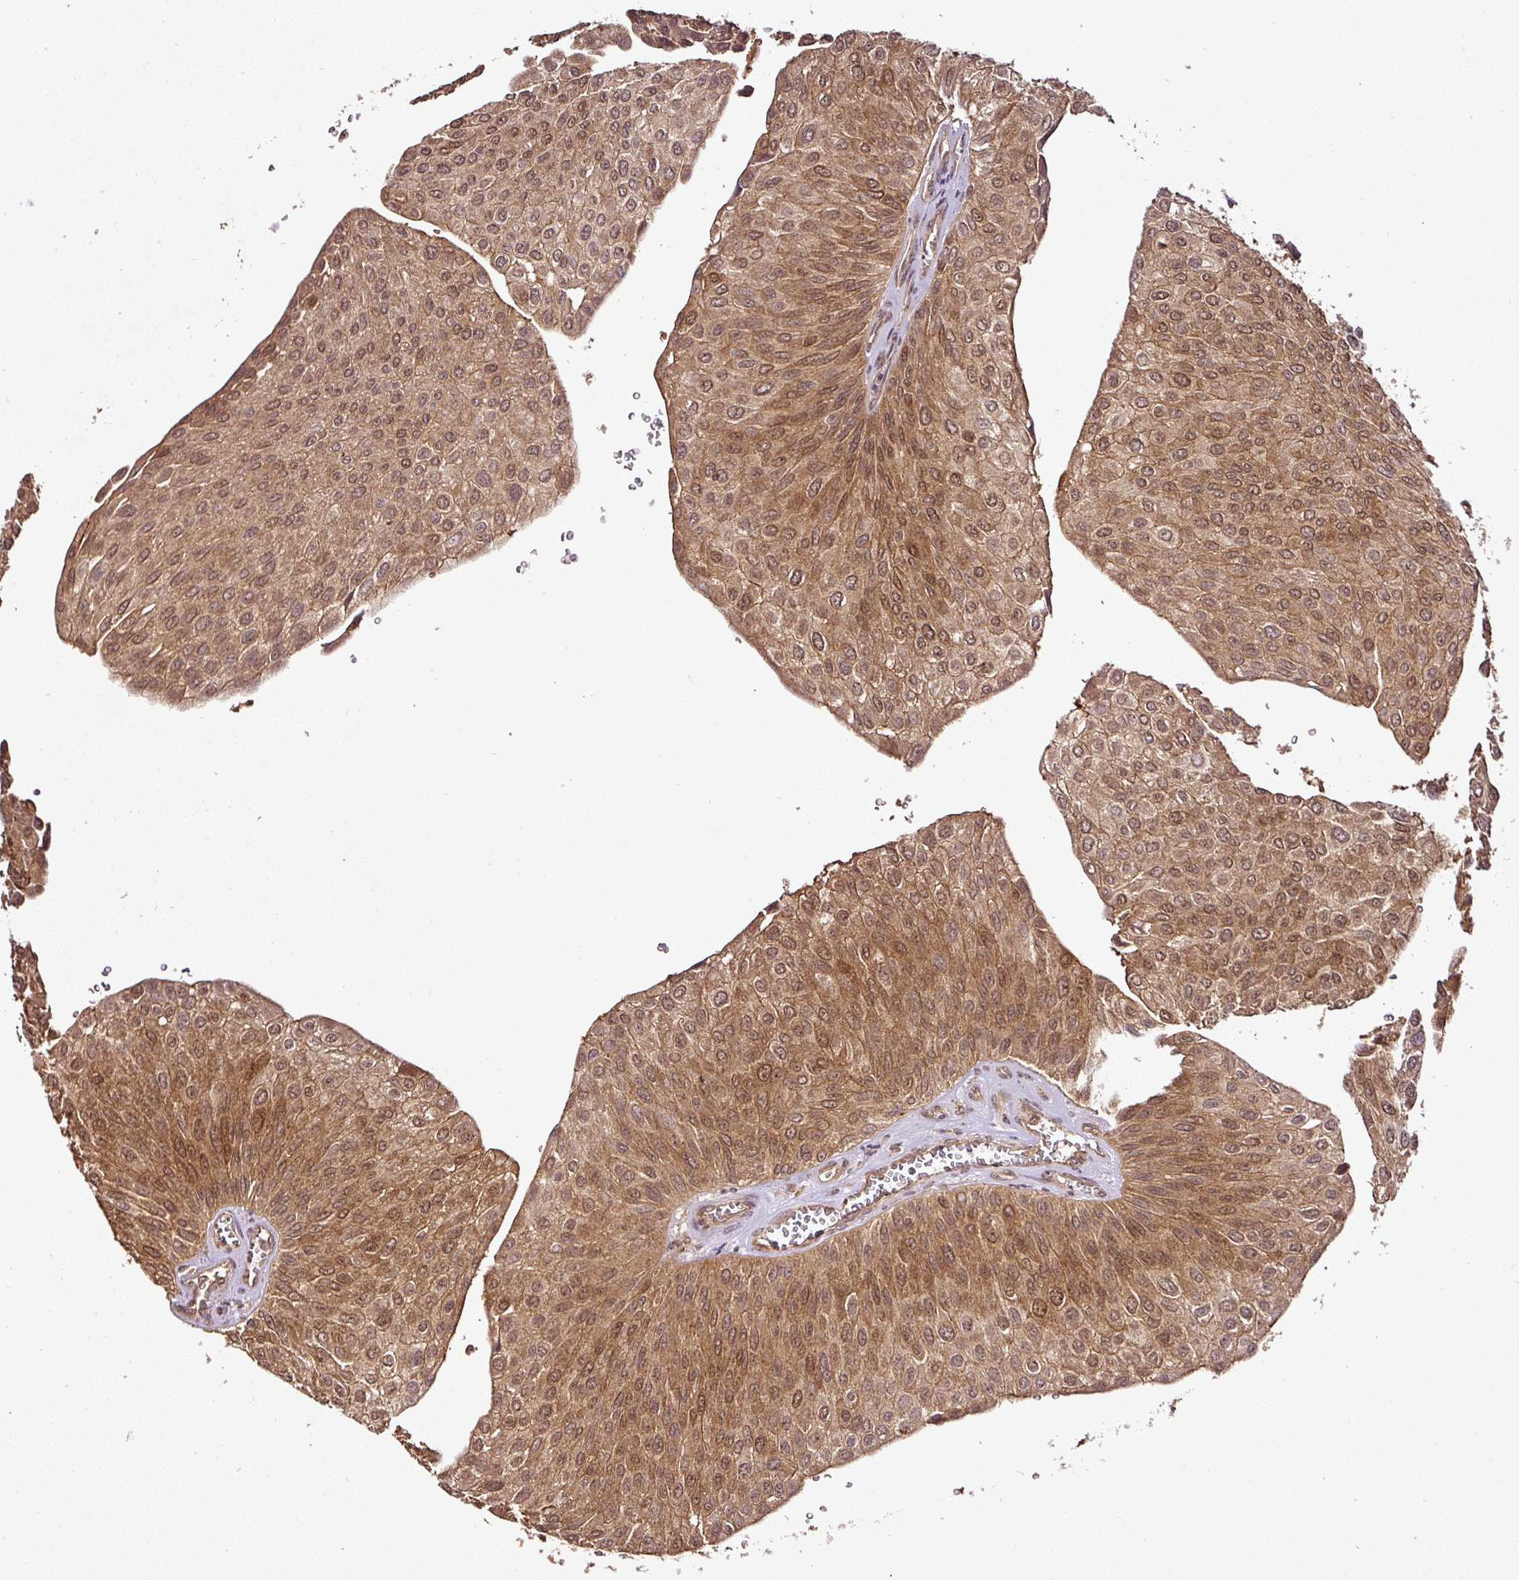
{"staining": {"intensity": "moderate", "quantity": ">75%", "location": "cytoplasmic/membranous,nuclear"}, "tissue": "urothelial cancer", "cell_type": "Tumor cells", "image_type": "cancer", "snomed": [{"axis": "morphology", "description": "Urothelial carcinoma, NOS"}, {"axis": "topography", "description": "Urinary bladder"}], "caption": "Moderate cytoplasmic/membranous and nuclear positivity is seen in approximately >75% of tumor cells in transitional cell carcinoma. (DAB = brown stain, brightfield microscopy at high magnification).", "gene": "FAIM", "patient": {"sex": "male", "age": 67}}